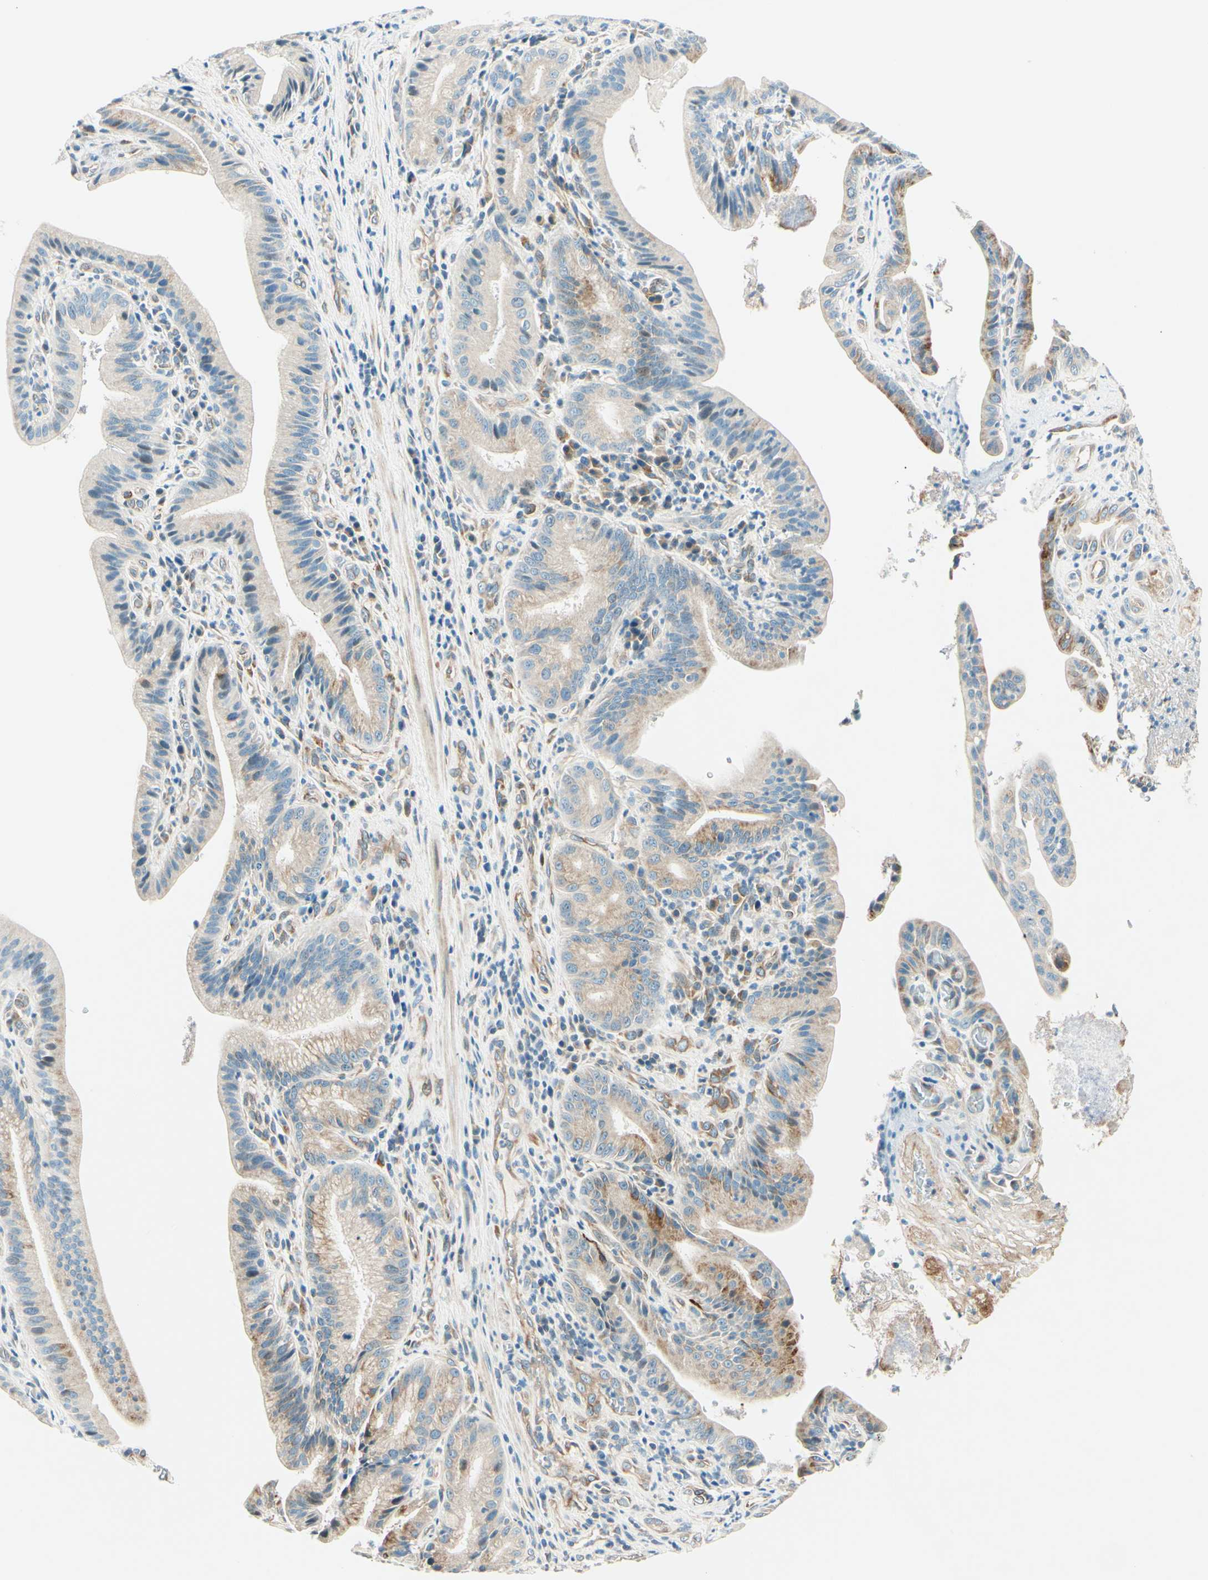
{"staining": {"intensity": "weak", "quantity": ">75%", "location": "cytoplasmic/membranous"}, "tissue": "pancreatic cancer", "cell_type": "Tumor cells", "image_type": "cancer", "snomed": [{"axis": "morphology", "description": "Adenocarcinoma, NOS"}, {"axis": "topography", "description": "Pancreas"}], "caption": "Pancreatic cancer stained with a brown dye reveals weak cytoplasmic/membranous positive expression in approximately >75% of tumor cells.", "gene": "TAOK2", "patient": {"sex": "female", "age": 75}}